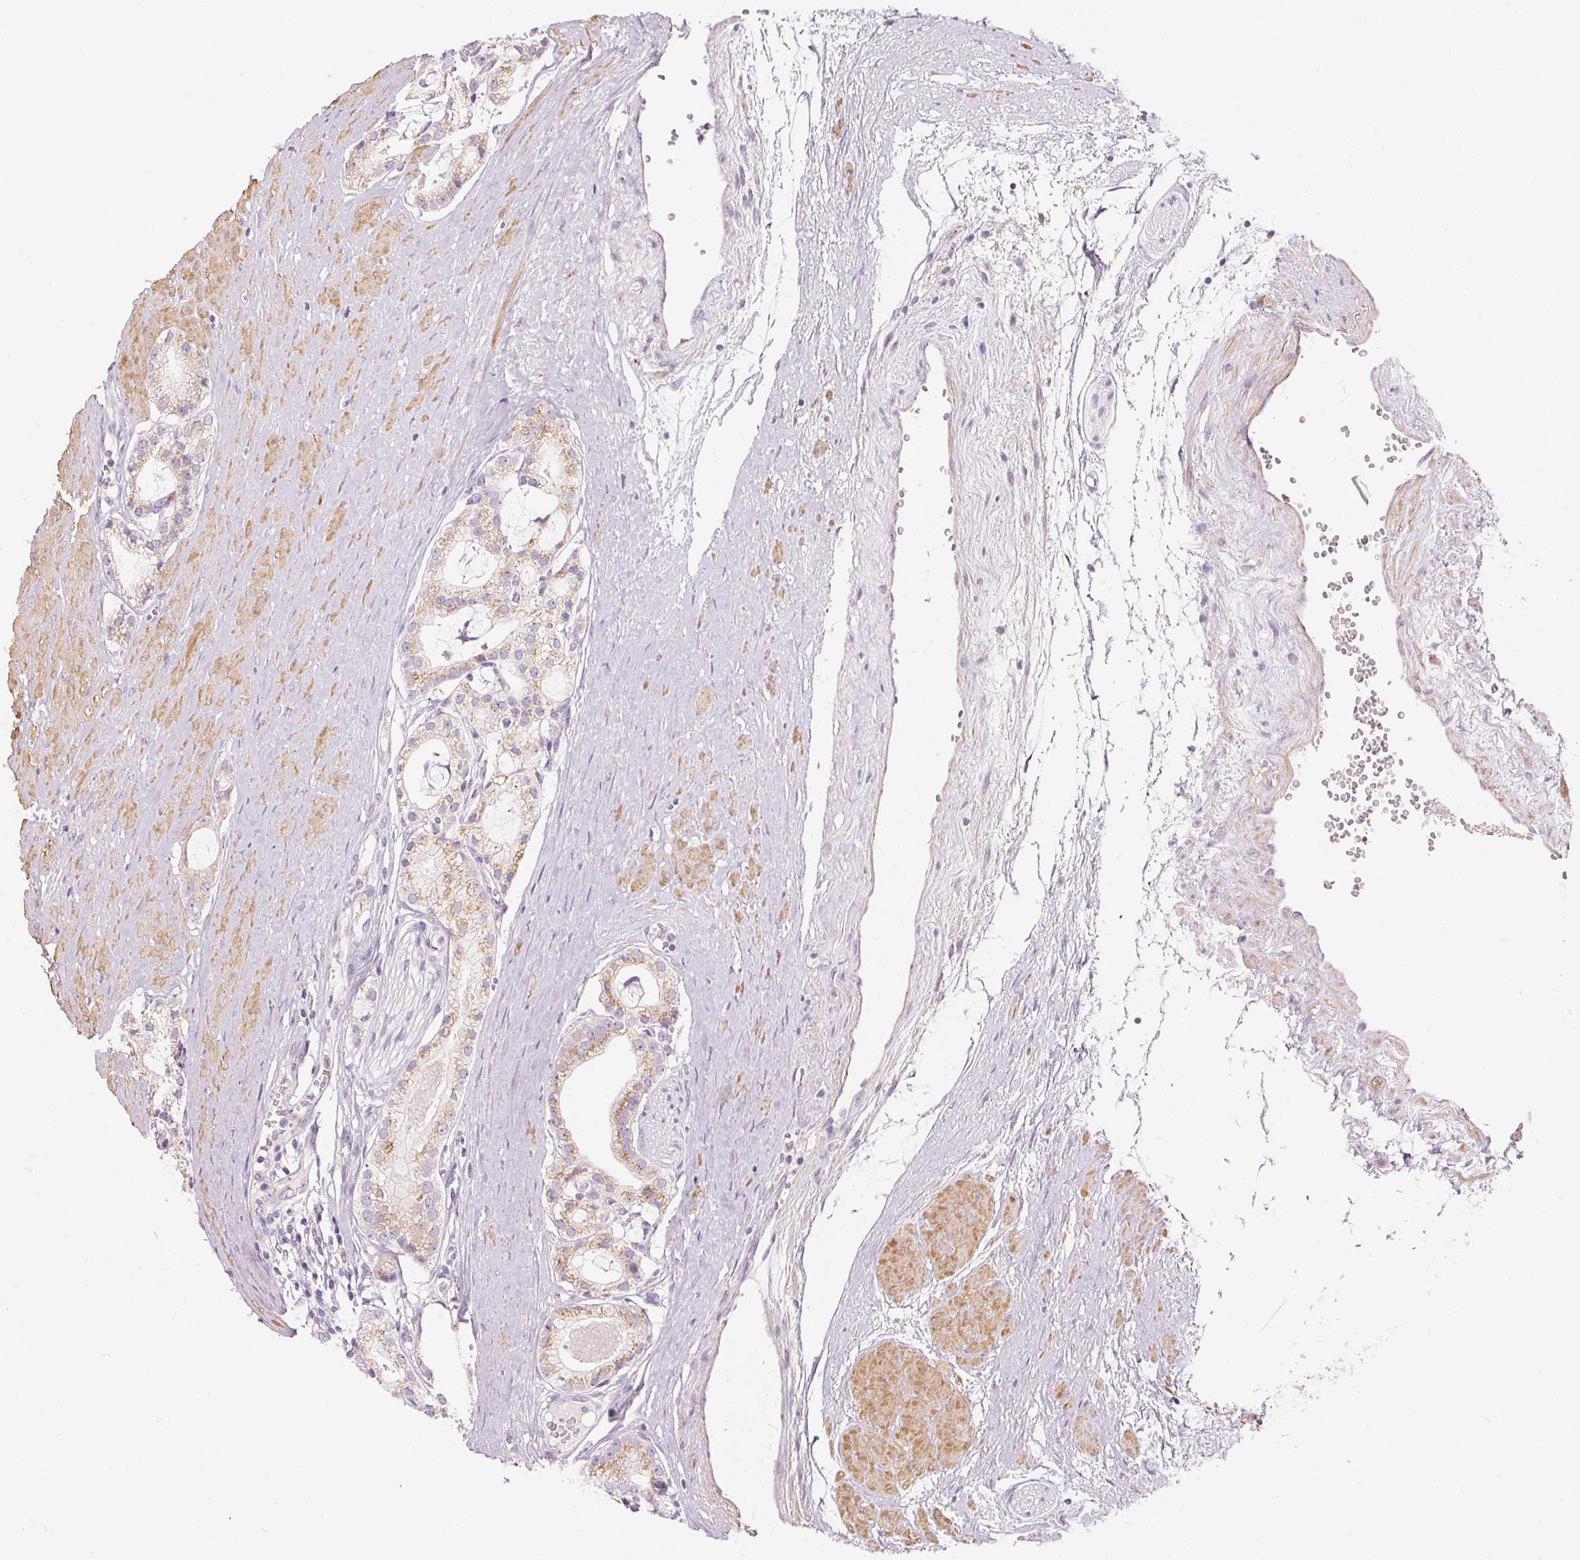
{"staining": {"intensity": "moderate", "quantity": "25%-75%", "location": "cytoplasmic/membranous"}, "tissue": "prostate cancer", "cell_type": "Tumor cells", "image_type": "cancer", "snomed": [{"axis": "morphology", "description": "Adenocarcinoma, High grade"}, {"axis": "topography", "description": "Prostate"}], "caption": "Tumor cells demonstrate medium levels of moderate cytoplasmic/membranous staining in about 25%-75% of cells in human prostate cancer.", "gene": "DRAM2", "patient": {"sex": "male", "age": 71}}